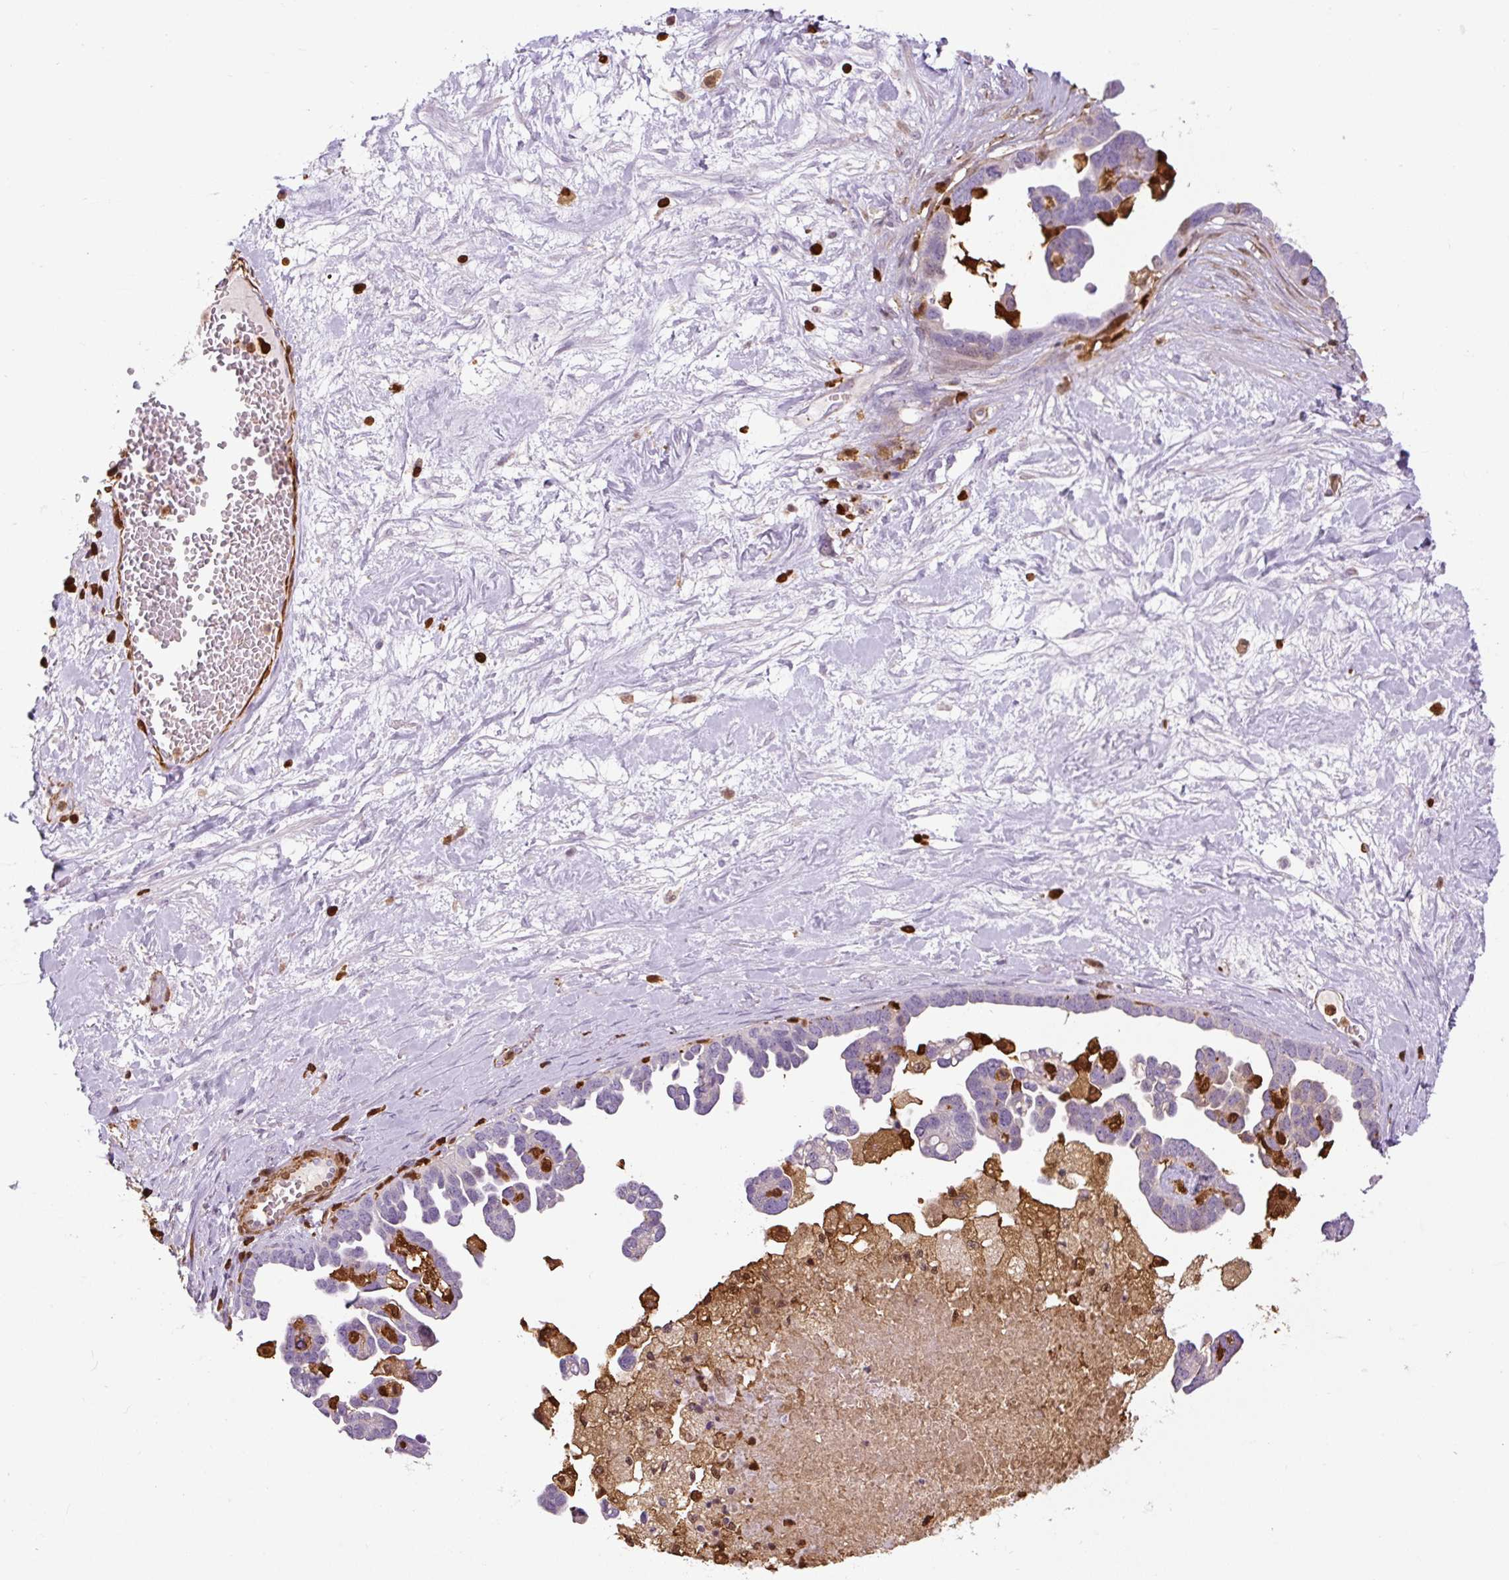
{"staining": {"intensity": "negative", "quantity": "none", "location": "none"}, "tissue": "ovarian cancer", "cell_type": "Tumor cells", "image_type": "cancer", "snomed": [{"axis": "morphology", "description": "Cystadenocarcinoma, serous, NOS"}, {"axis": "topography", "description": "Ovary"}], "caption": "The histopathology image shows no significant staining in tumor cells of ovarian cancer (serous cystadenocarcinoma). (Stains: DAB (3,3'-diaminobenzidine) immunohistochemistry (IHC) with hematoxylin counter stain, Microscopy: brightfield microscopy at high magnification).", "gene": "S100A4", "patient": {"sex": "female", "age": 54}}